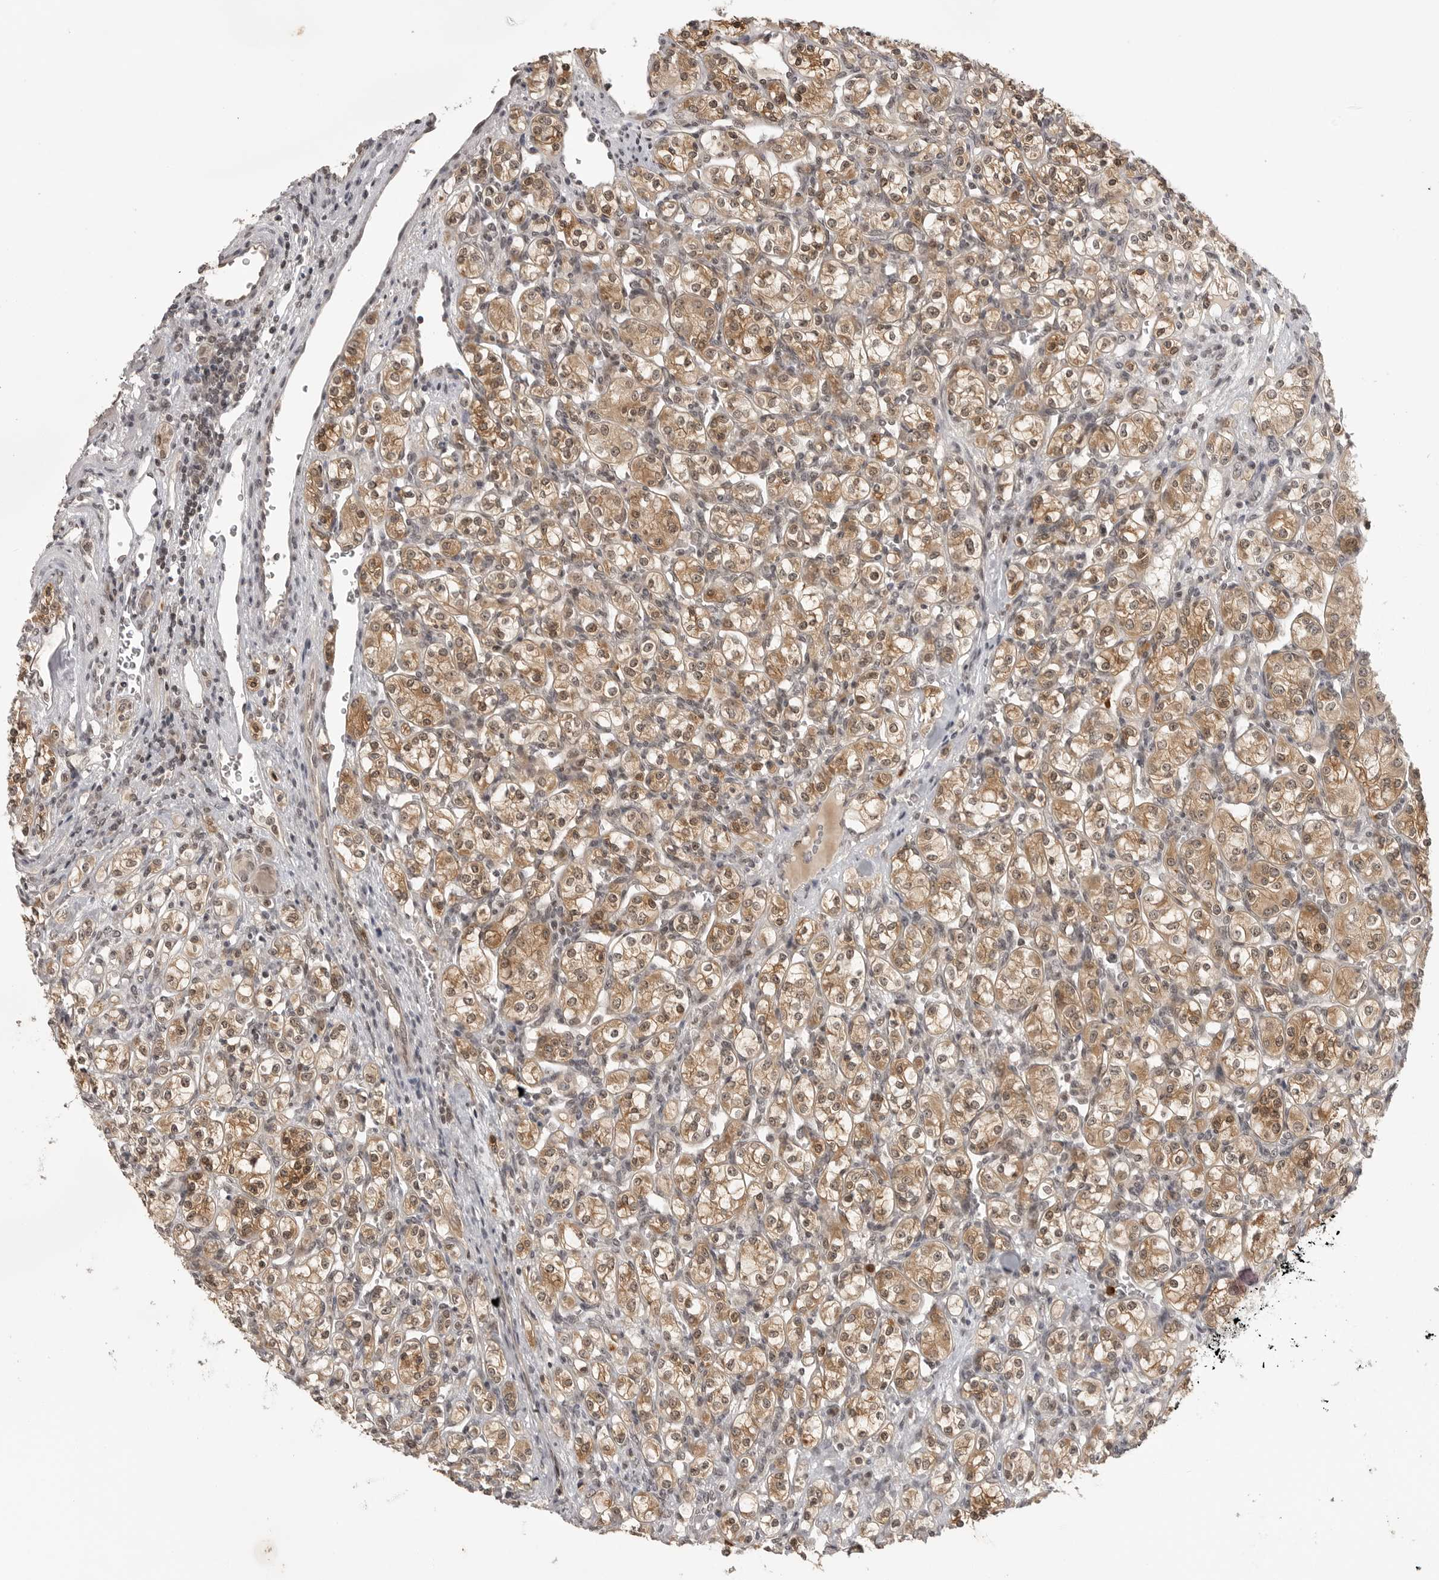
{"staining": {"intensity": "moderate", "quantity": ">75%", "location": "cytoplasmic/membranous,nuclear"}, "tissue": "renal cancer", "cell_type": "Tumor cells", "image_type": "cancer", "snomed": [{"axis": "morphology", "description": "Adenocarcinoma, NOS"}, {"axis": "topography", "description": "Kidney"}], "caption": "Moderate cytoplasmic/membranous and nuclear staining is seen in about >75% of tumor cells in renal cancer.", "gene": "PEG3", "patient": {"sex": "male", "age": 77}}